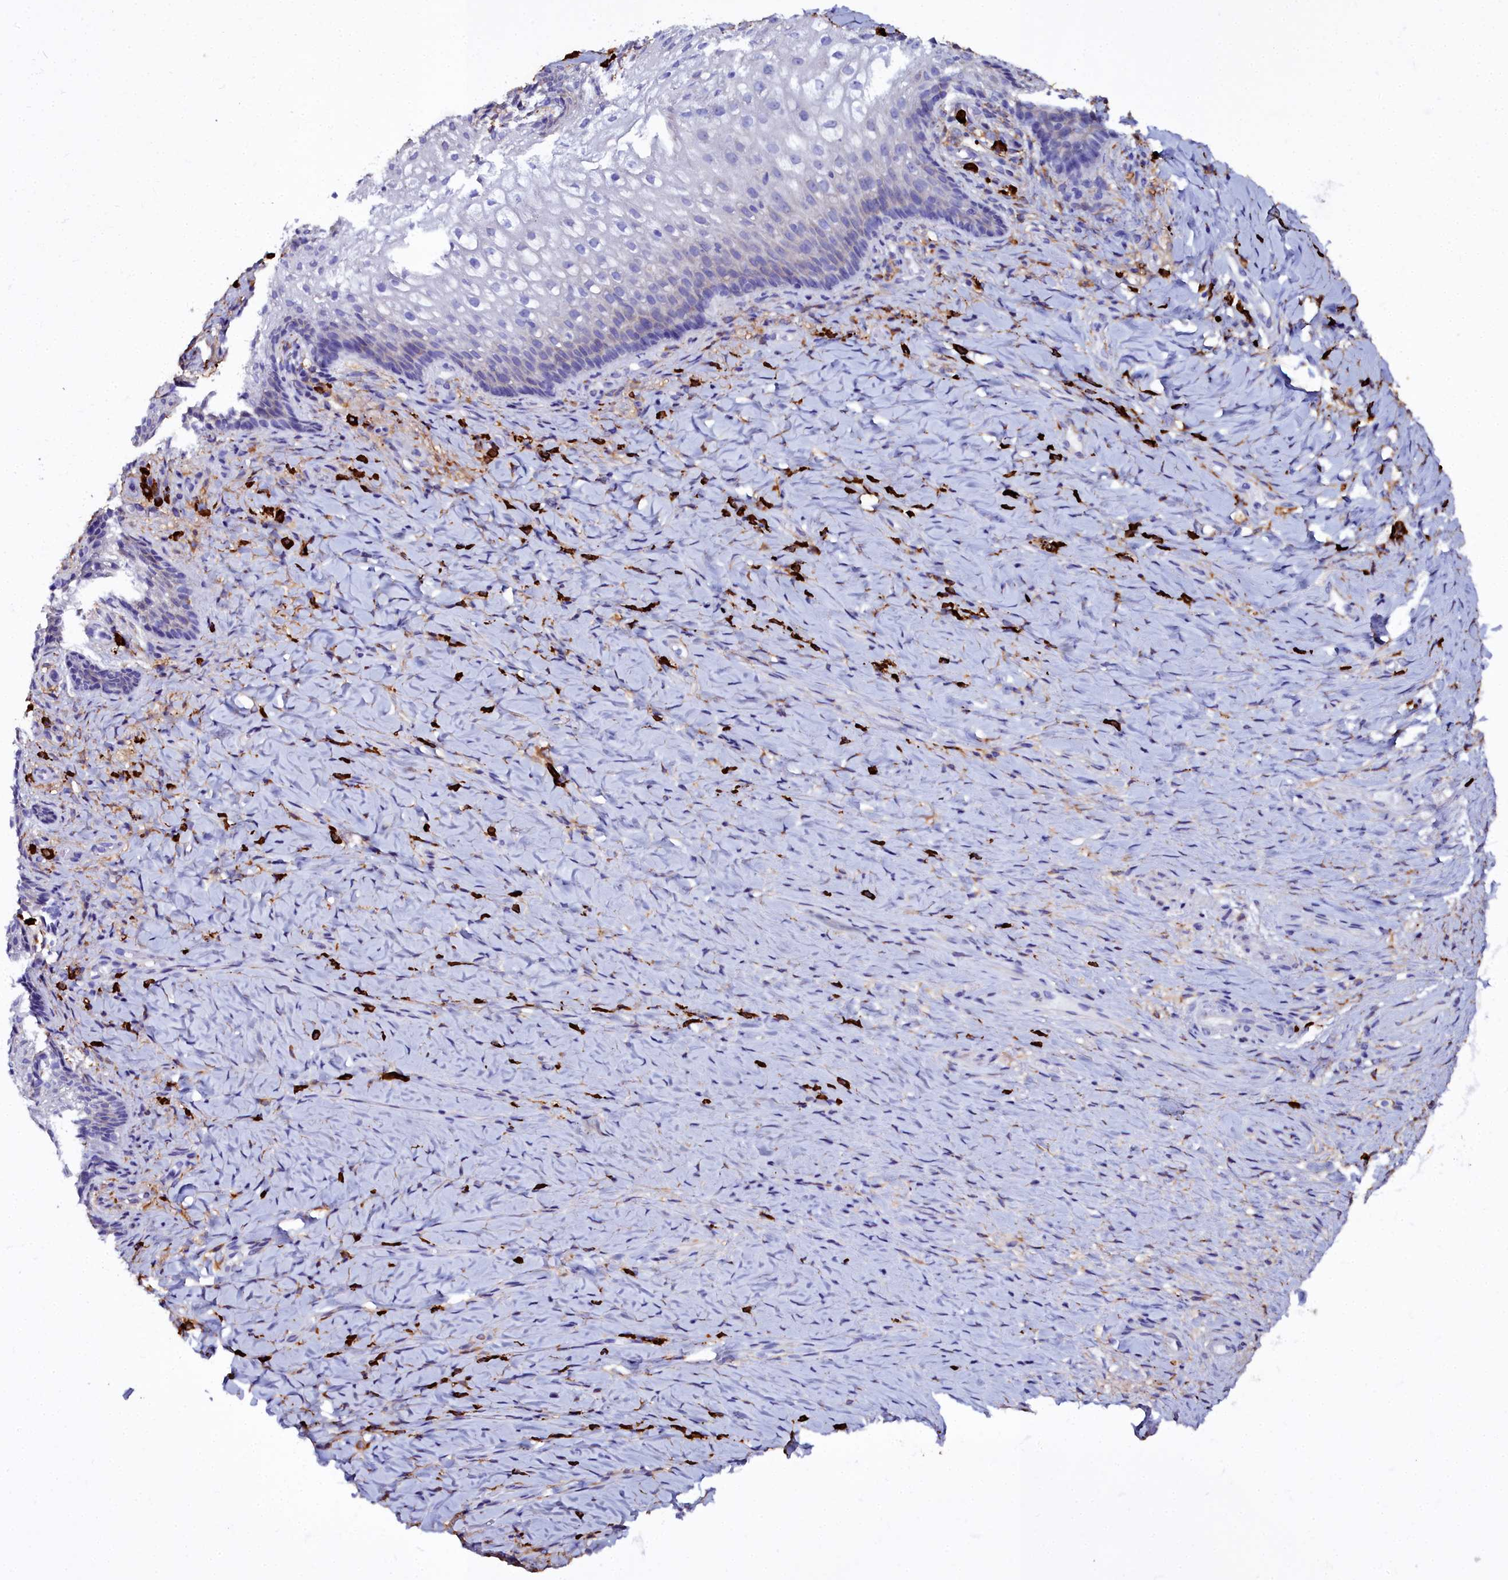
{"staining": {"intensity": "negative", "quantity": "none", "location": "none"}, "tissue": "vagina", "cell_type": "Squamous epithelial cells", "image_type": "normal", "snomed": [{"axis": "morphology", "description": "Normal tissue, NOS"}, {"axis": "topography", "description": "Vagina"}], "caption": "The image shows no staining of squamous epithelial cells in benign vagina. Nuclei are stained in blue.", "gene": "TXNDC5", "patient": {"sex": "female", "age": 60}}